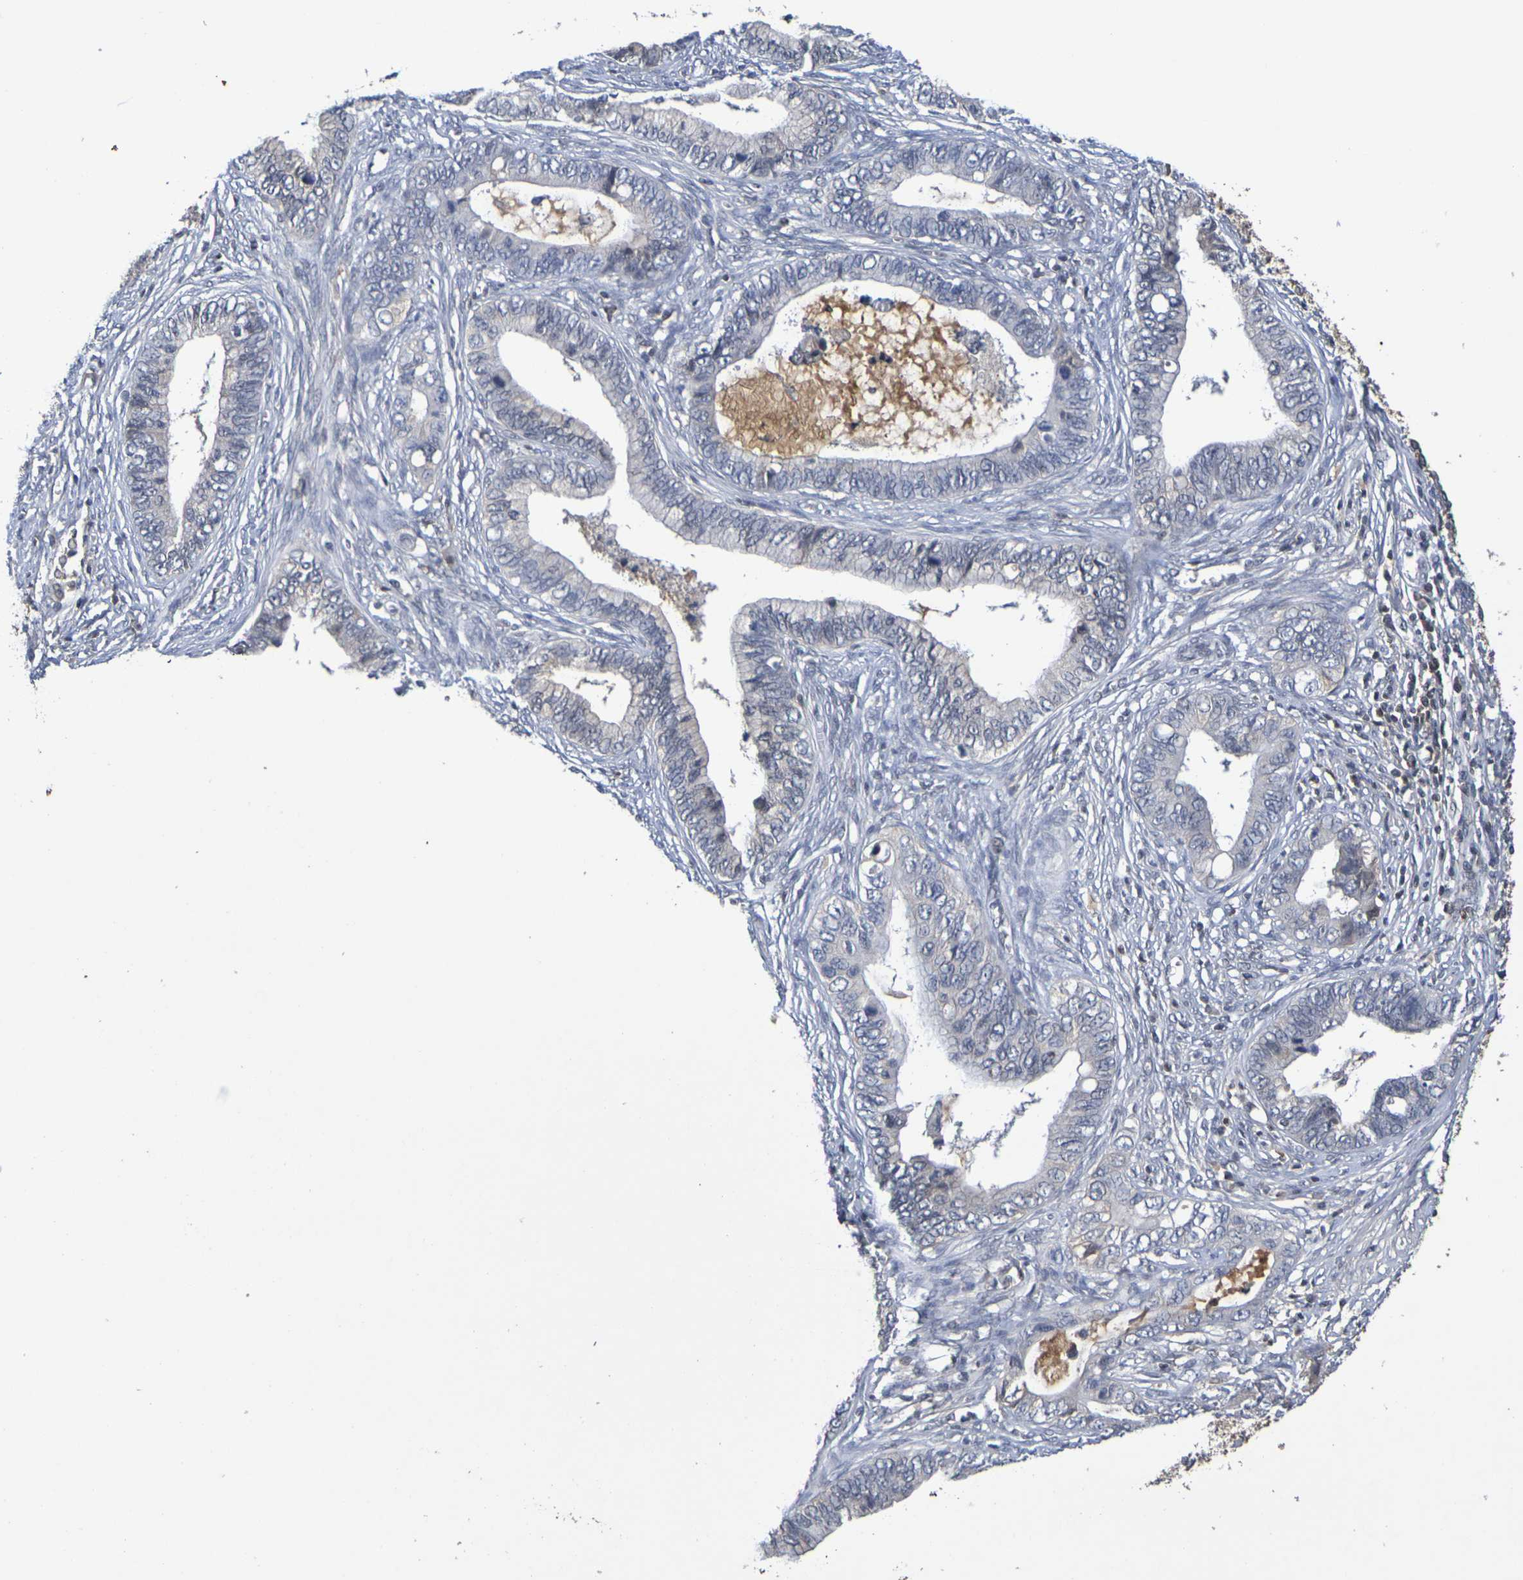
{"staining": {"intensity": "negative", "quantity": "none", "location": "none"}, "tissue": "cervical cancer", "cell_type": "Tumor cells", "image_type": "cancer", "snomed": [{"axis": "morphology", "description": "Adenocarcinoma, NOS"}, {"axis": "topography", "description": "Cervix"}], "caption": "Protein analysis of cervical adenocarcinoma demonstrates no significant expression in tumor cells. (DAB (3,3'-diaminobenzidine) immunohistochemistry (IHC) with hematoxylin counter stain).", "gene": "TERF2", "patient": {"sex": "female", "age": 44}}